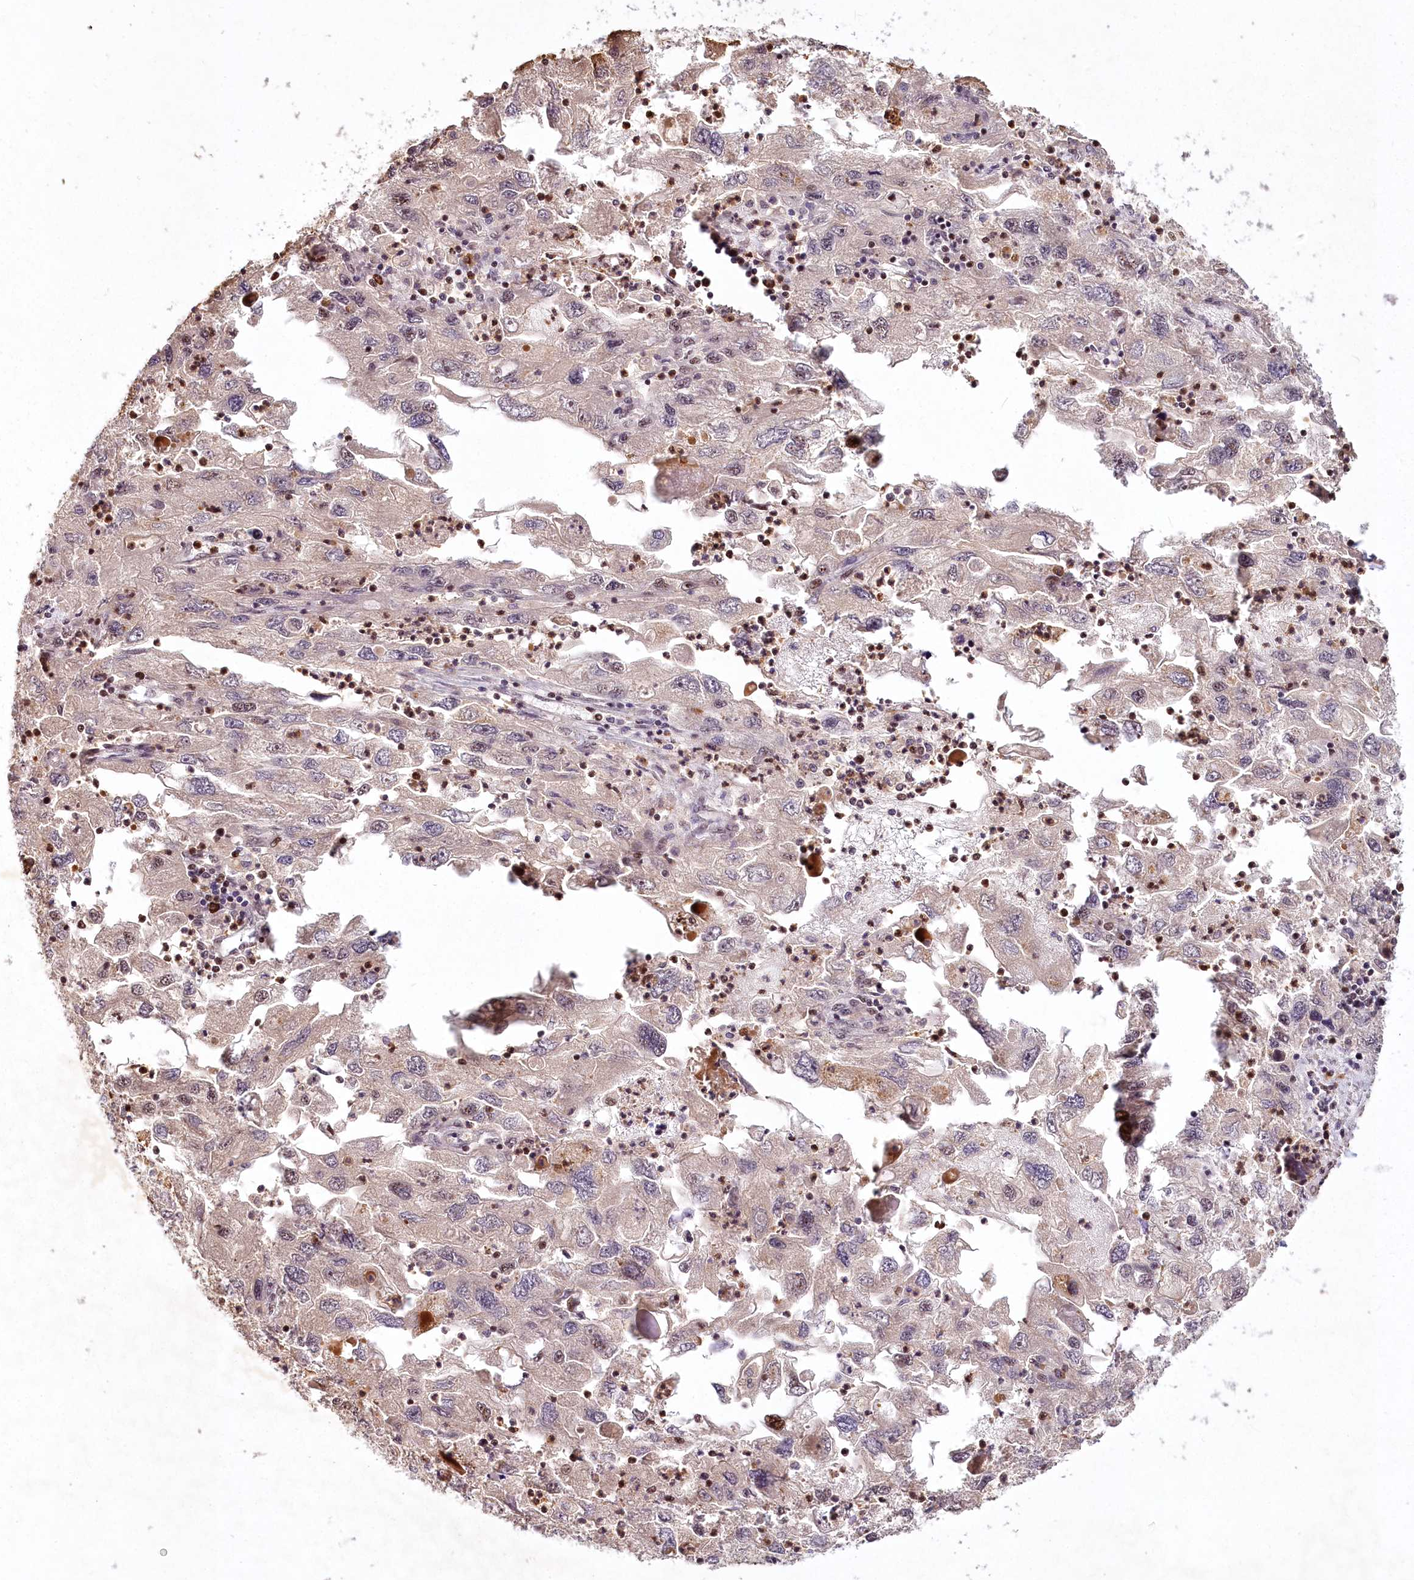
{"staining": {"intensity": "weak", "quantity": "<25%", "location": "nuclear"}, "tissue": "endometrial cancer", "cell_type": "Tumor cells", "image_type": "cancer", "snomed": [{"axis": "morphology", "description": "Adenocarcinoma, NOS"}, {"axis": "topography", "description": "Endometrium"}], "caption": "Immunohistochemical staining of endometrial adenocarcinoma exhibits no significant staining in tumor cells.", "gene": "PYROXD1", "patient": {"sex": "female", "age": 49}}